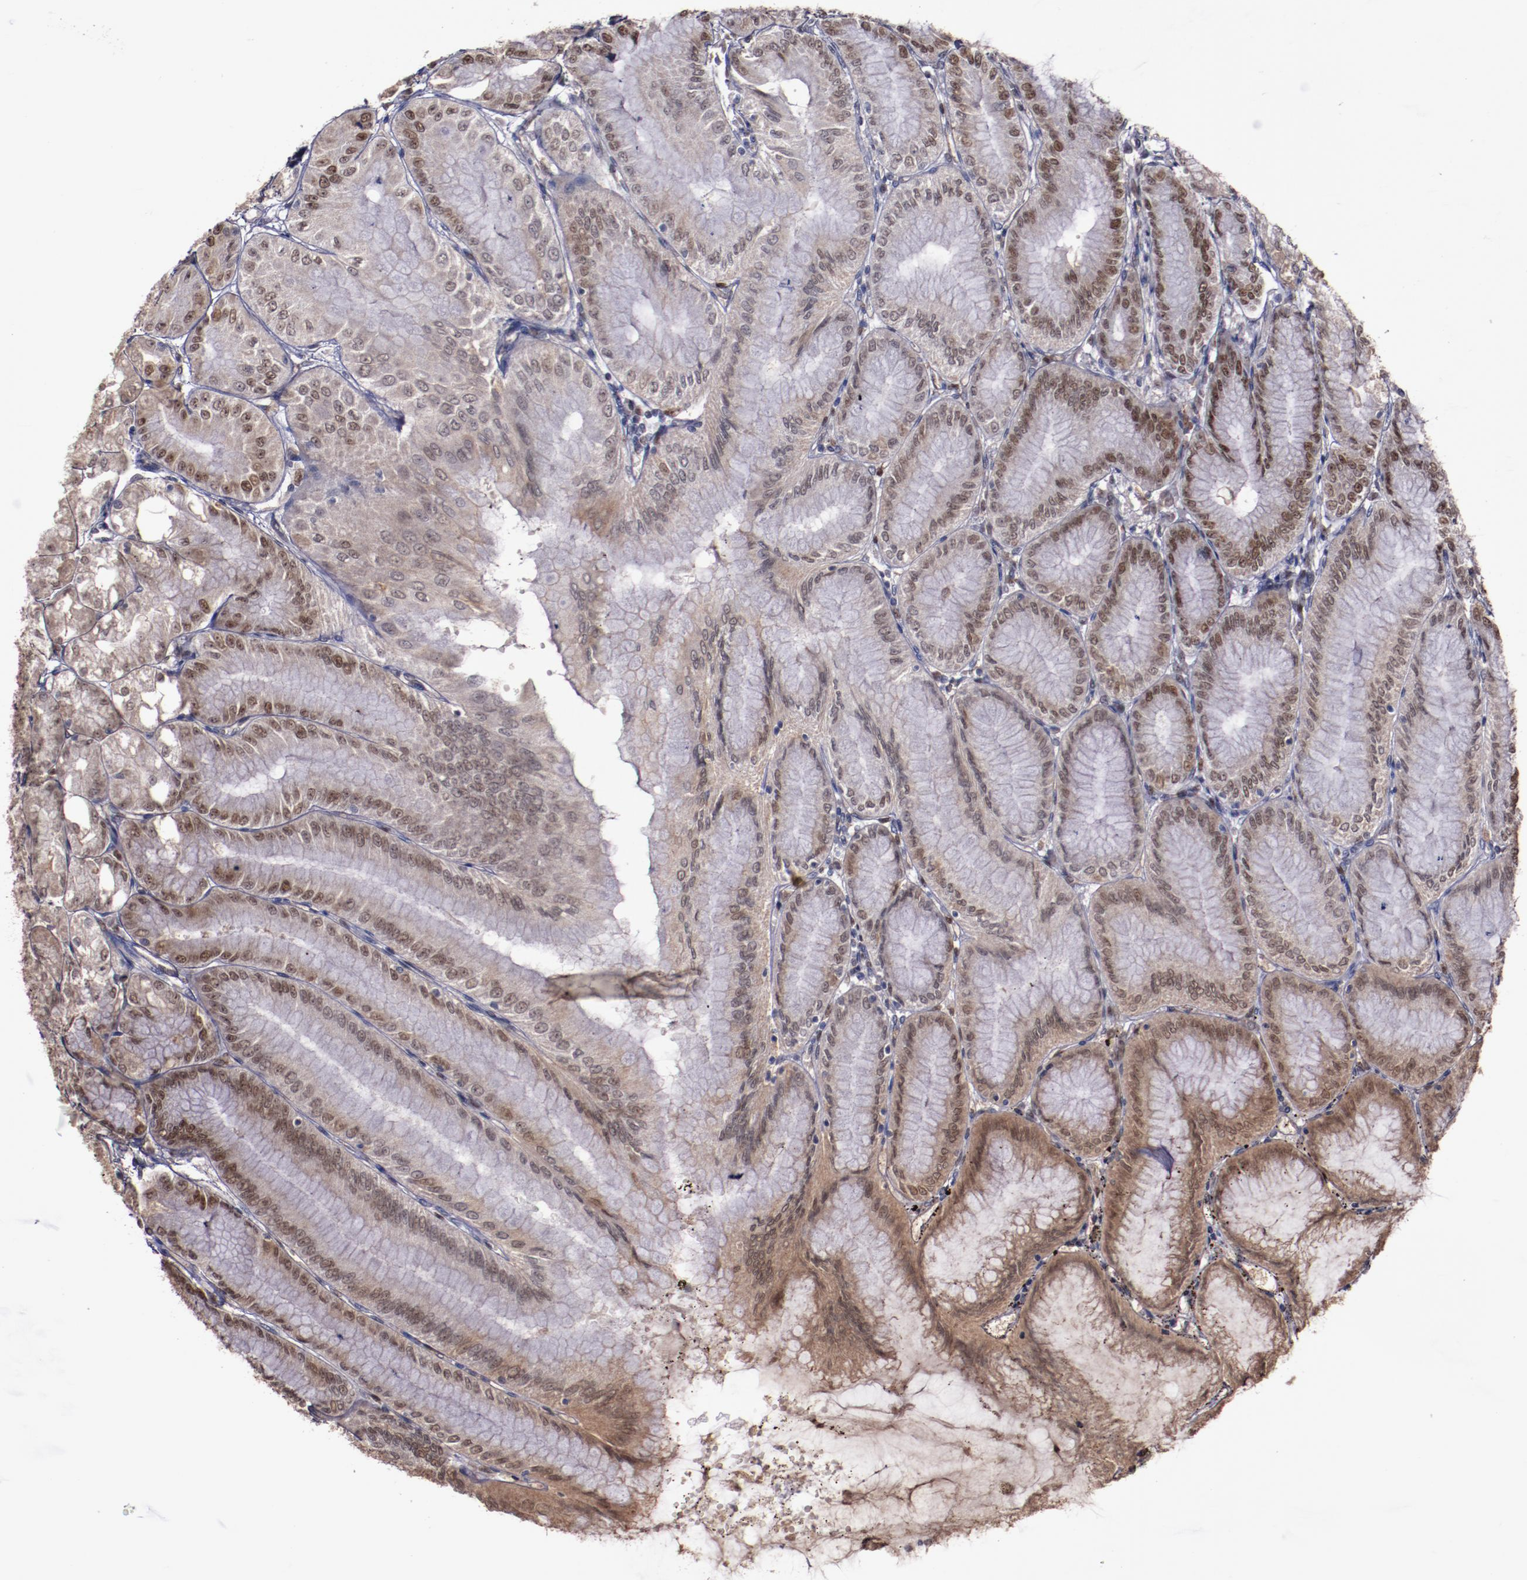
{"staining": {"intensity": "strong", "quantity": "25%-75%", "location": "nuclear"}, "tissue": "stomach", "cell_type": "Glandular cells", "image_type": "normal", "snomed": [{"axis": "morphology", "description": "Normal tissue, NOS"}, {"axis": "topography", "description": "Stomach, lower"}], "caption": "A photomicrograph showing strong nuclear positivity in about 25%-75% of glandular cells in normal stomach, as visualized by brown immunohistochemical staining.", "gene": "CHEK2", "patient": {"sex": "male", "age": 71}}